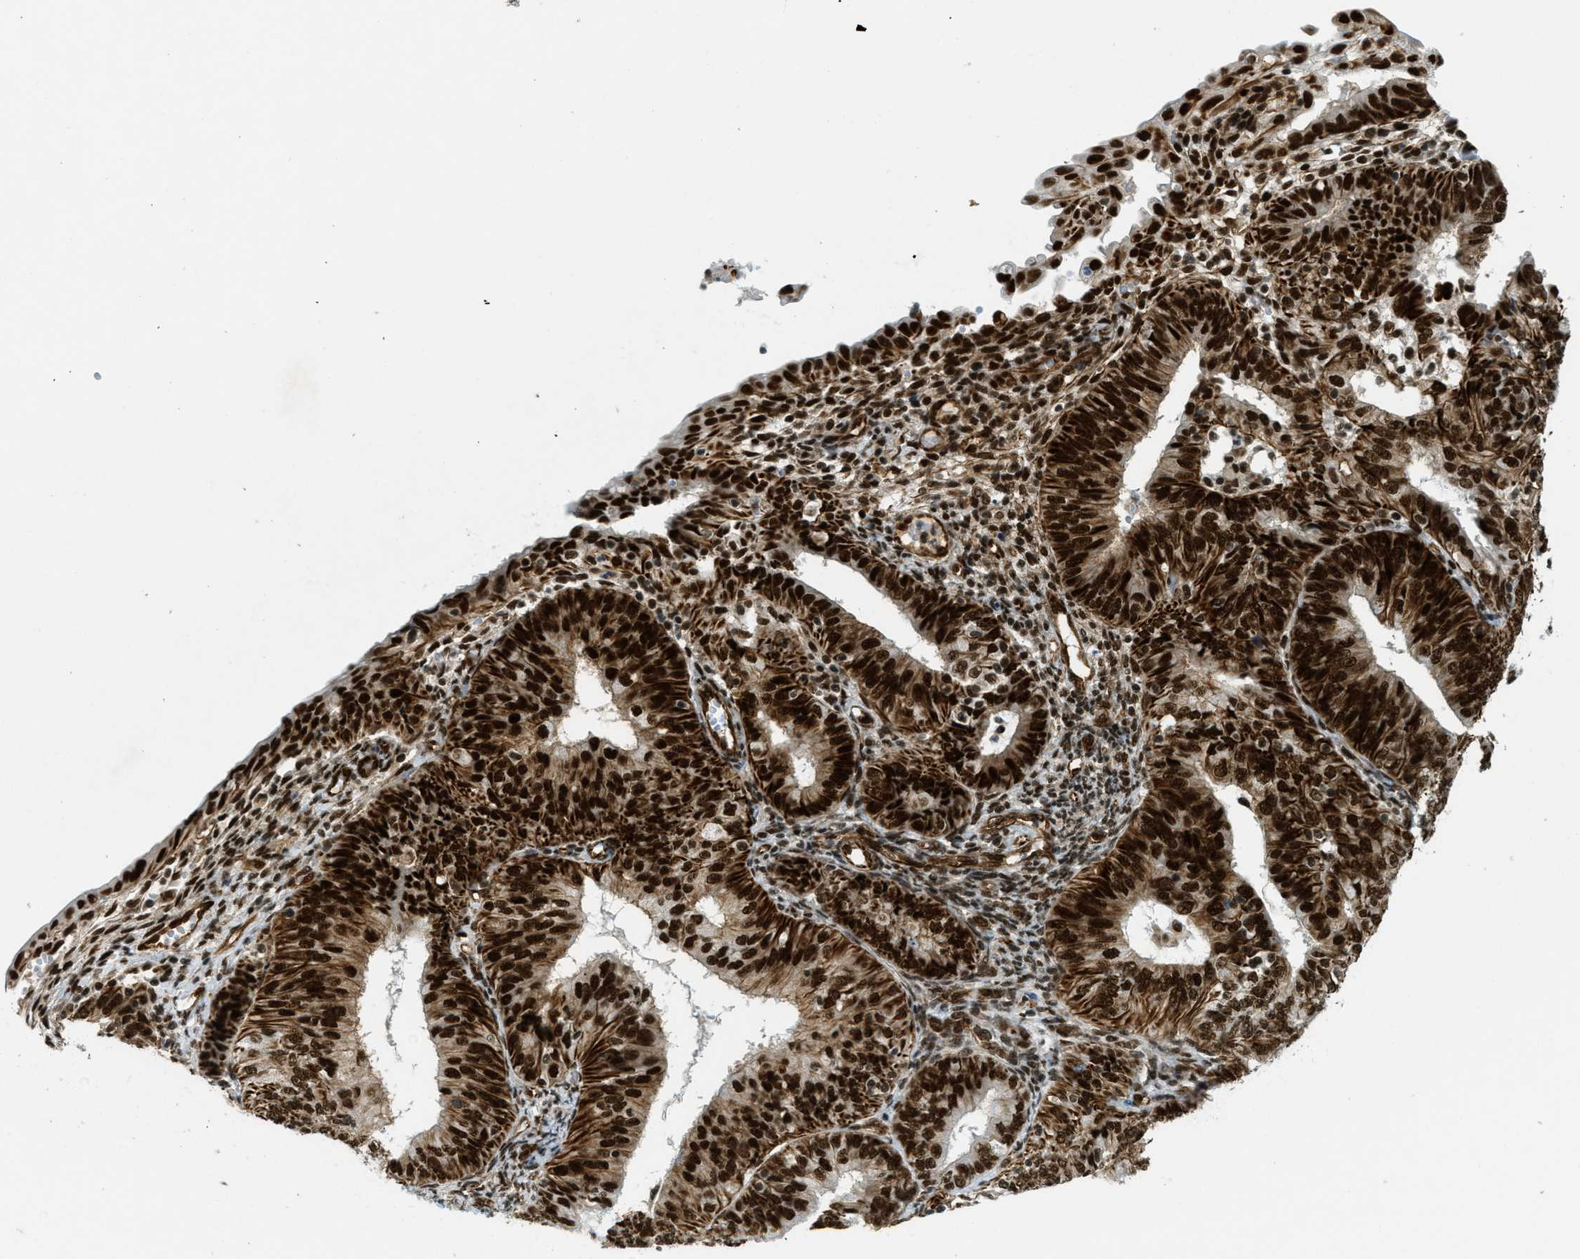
{"staining": {"intensity": "strong", "quantity": ">75%", "location": "cytoplasmic/membranous,nuclear"}, "tissue": "endometrial cancer", "cell_type": "Tumor cells", "image_type": "cancer", "snomed": [{"axis": "morphology", "description": "Adenocarcinoma, NOS"}, {"axis": "topography", "description": "Endometrium"}], "caption": "Immunohistochemical staining of endometrial cancer (adenocarcinoma) demonstrates strong cytoplasmic/membranous and nuclear protein positivity in approximately >75% of tumor cells.", "gene": "ZFR", "patient": {"sex": "female", "age": 58}}